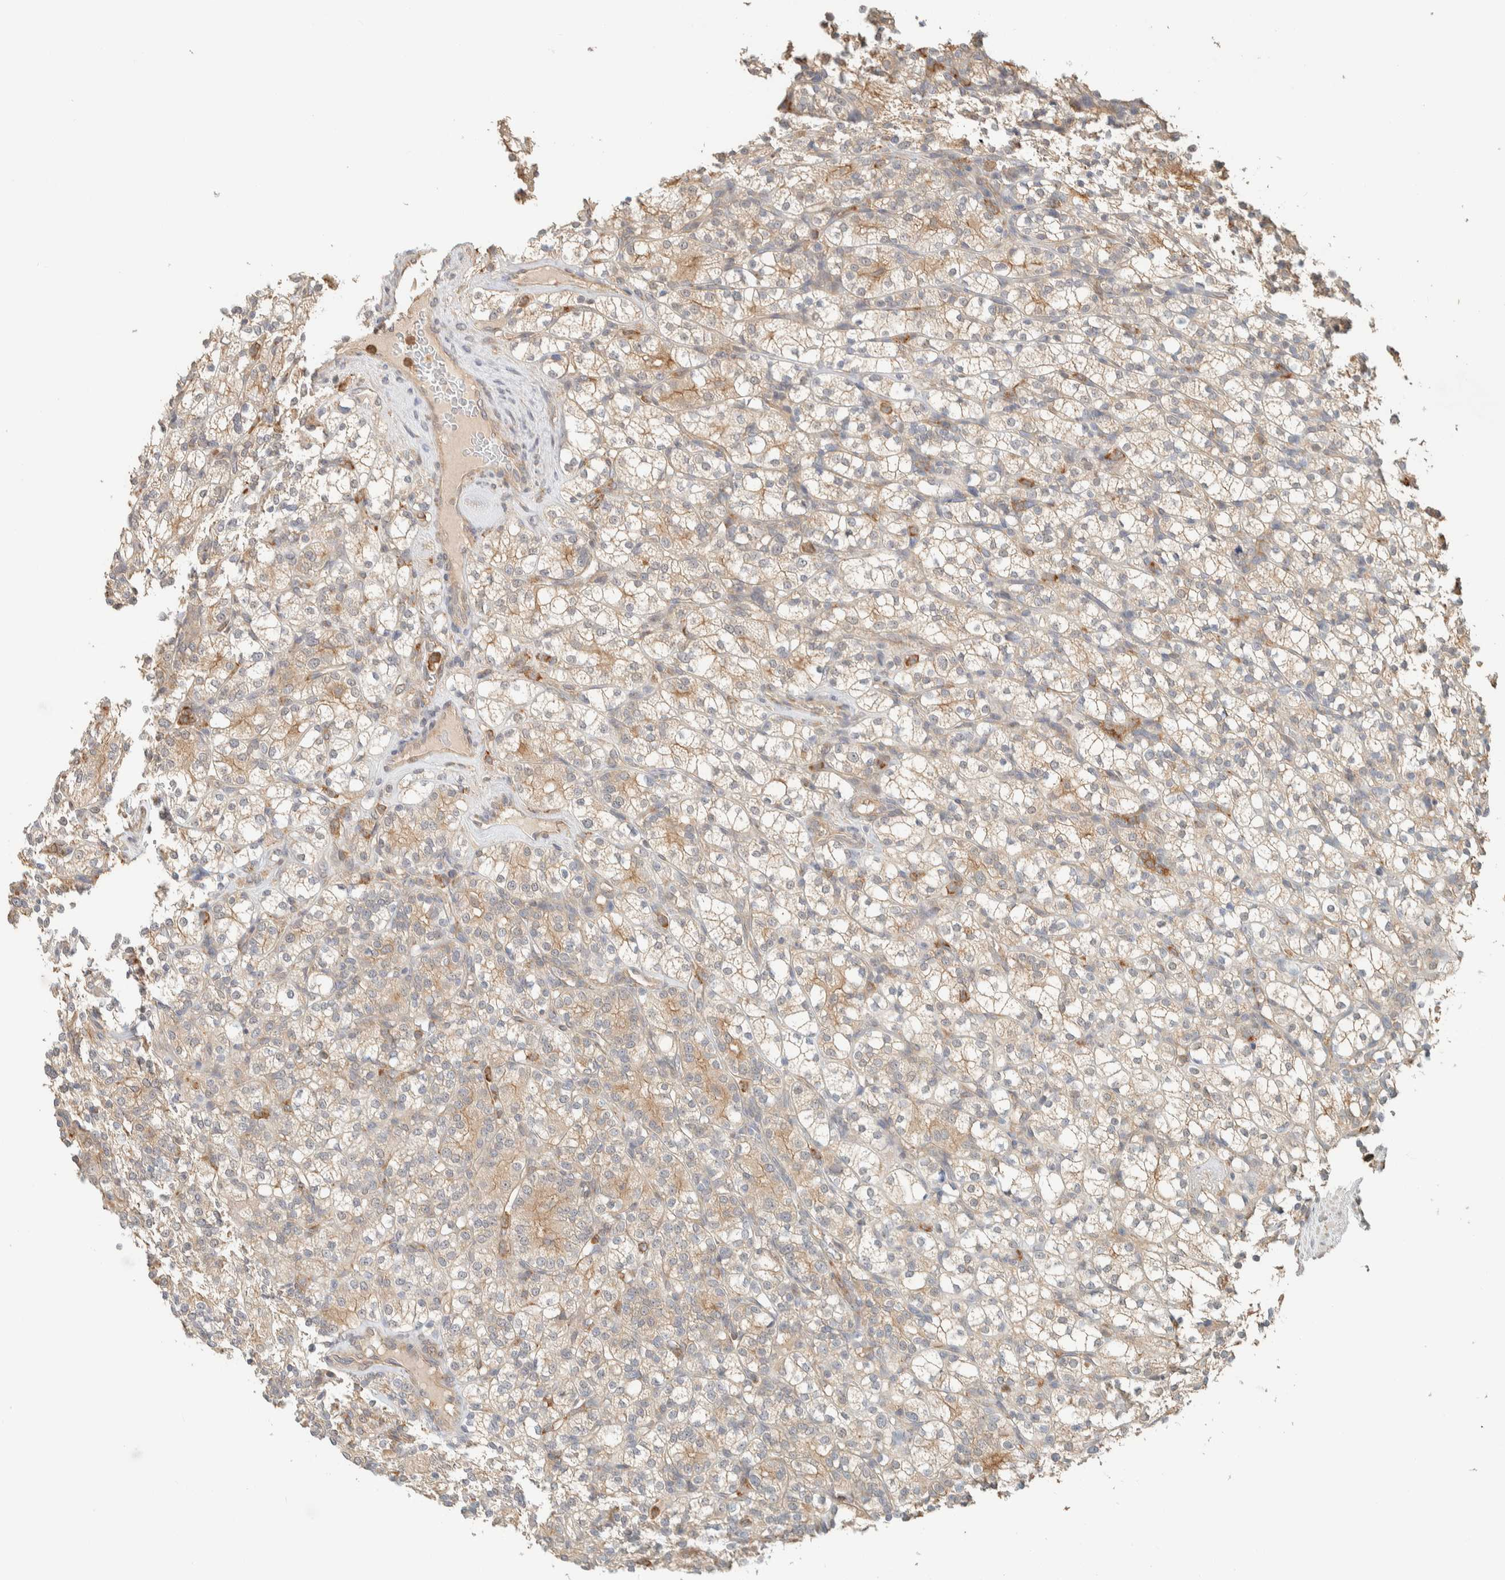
{"staining": {"intensity": "weak", "quantity": "25%-75%", "location": "cytoplasmic/membranous"}, "tissue": "renal cancer", "cell_type": "Tumor cells", "image_type": "cancer", "snomed": [{"axis": "morphology", "description": "Adenocarcinoma, NOS"}, {"axis": "topography", "description": "Kidney"}], "caption": "Tumor cells exhibit low levels of weak cytoplasmic/membranous staining in approximately 25%-75% of cells in adenocarcinoma (renal).", "gene": "RAB11FIP1", "patient": {"sex": "male", "age": 77}}